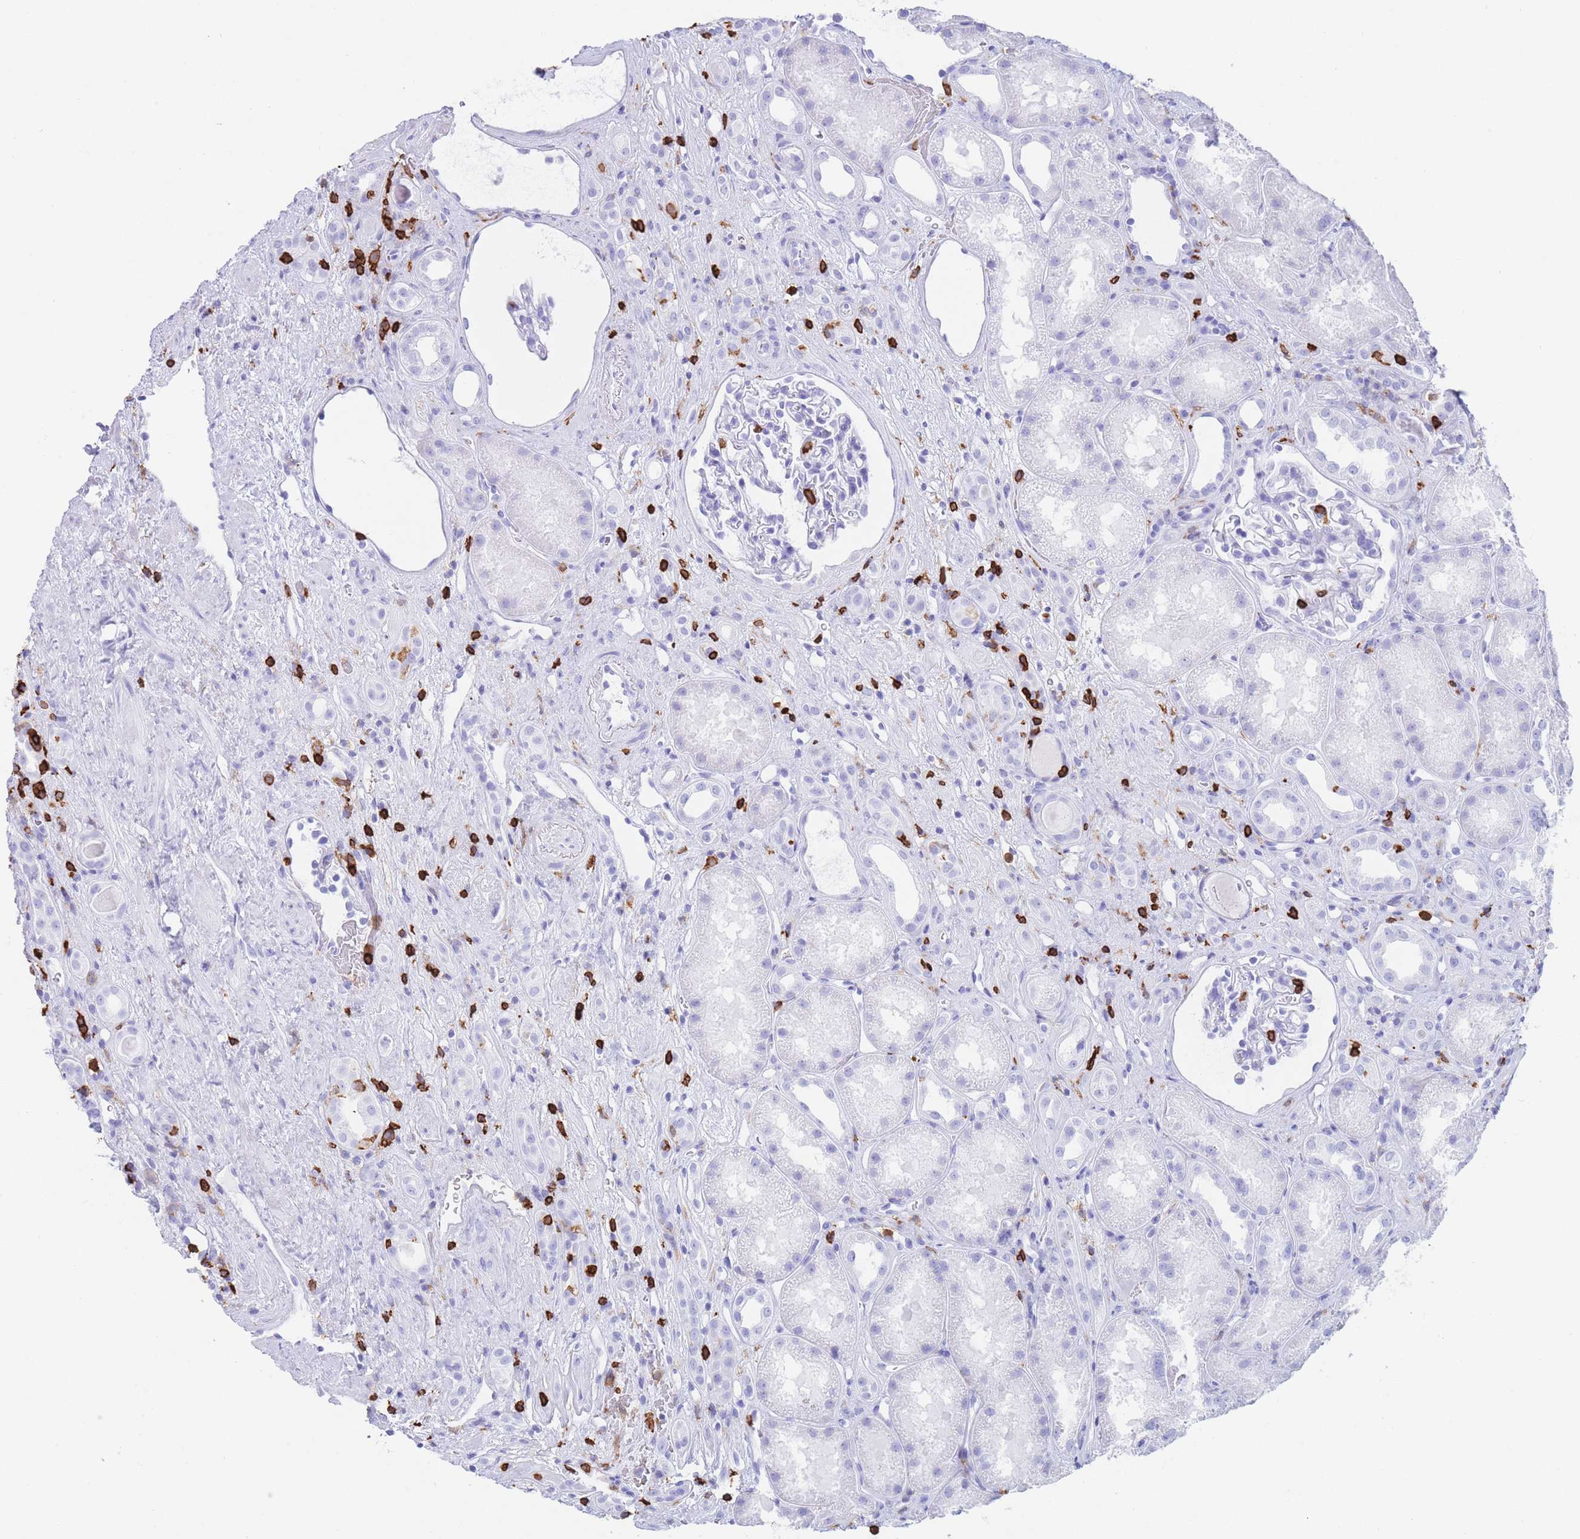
{"staining": {"intensity": "negative", "quantity": "none", "location": "none"}, "tissue": "kidney", "cell_type": "Cells in glomeruli", "image_type": "normal", "snomed": [{"axis": "morphology", "description": "Normal tissue, NOS"}, {"axis": "topography", "description": "Kidney"}], "caption": "DAB immunohistochemical staining of unremarkable kidney reveals no significant staining in cells in glomeruli. Nuclei are stained in blue.", "gene": "CORO1A", "patient": {"sex": "male", "age": 61}}